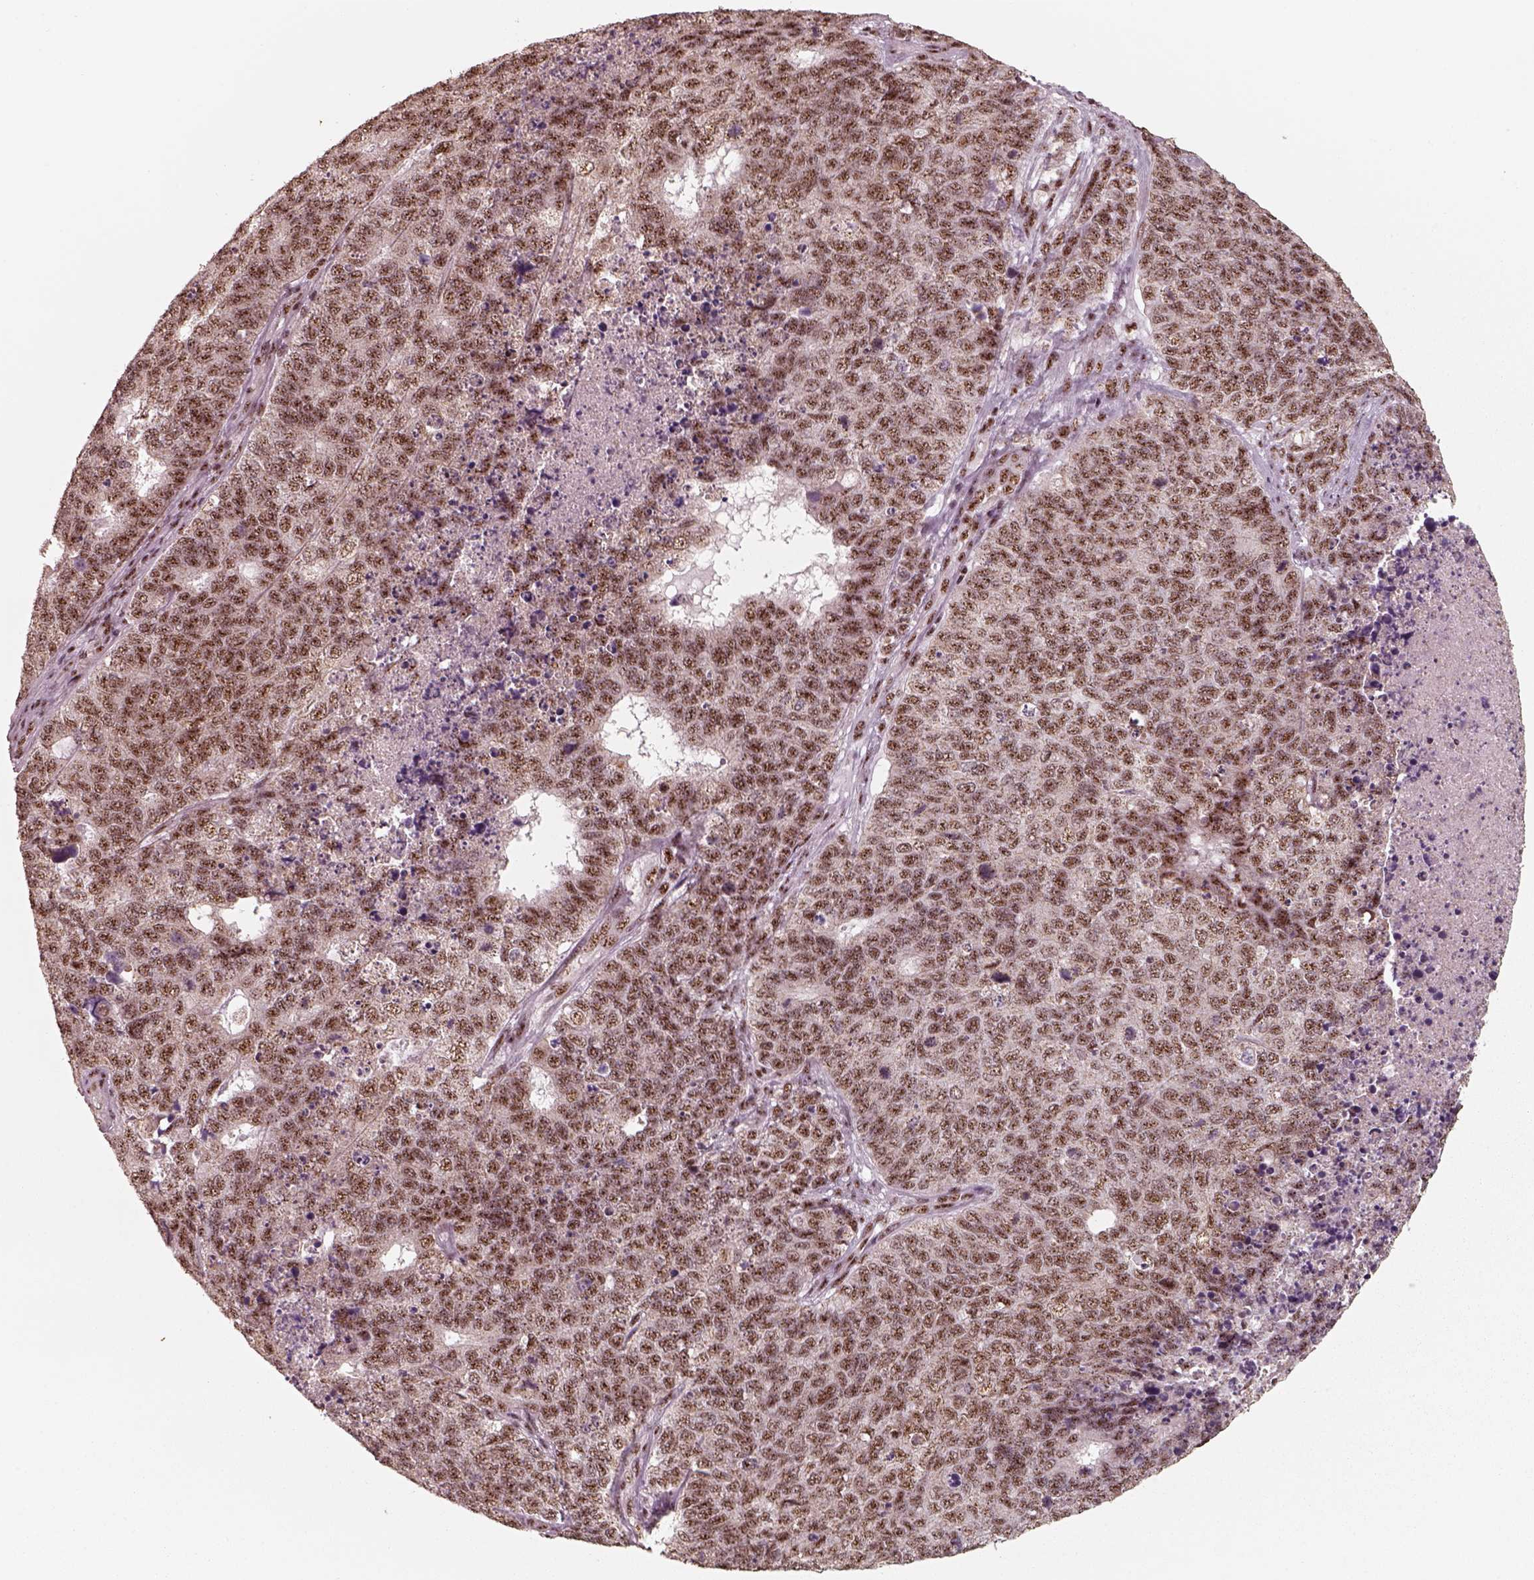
{"staining": {"intensity": "moderate", "quantity": ">75%", "location": "nuclear"}, "tissue": "cervical cancer", "cell_type": "Tumor cells", "image_type": "cancer", "snomed": [{"axis": "morphology", "description": "Squamous cell carcinoma, NOS"}, {"axis": "topography", "description": "Cervix"}], "caption": "IHC histopathology image of neoplastic tissue: human cervical squamous cell carcinoma stained using immunohistochemistry exhibits medium levels of moderate protein expression localized specifically in the nuclear of tumor cells, appearing as a nuclear brown color.", "gene": "ATXN7L3", "patient": {"sex": "female", "age": 63}}